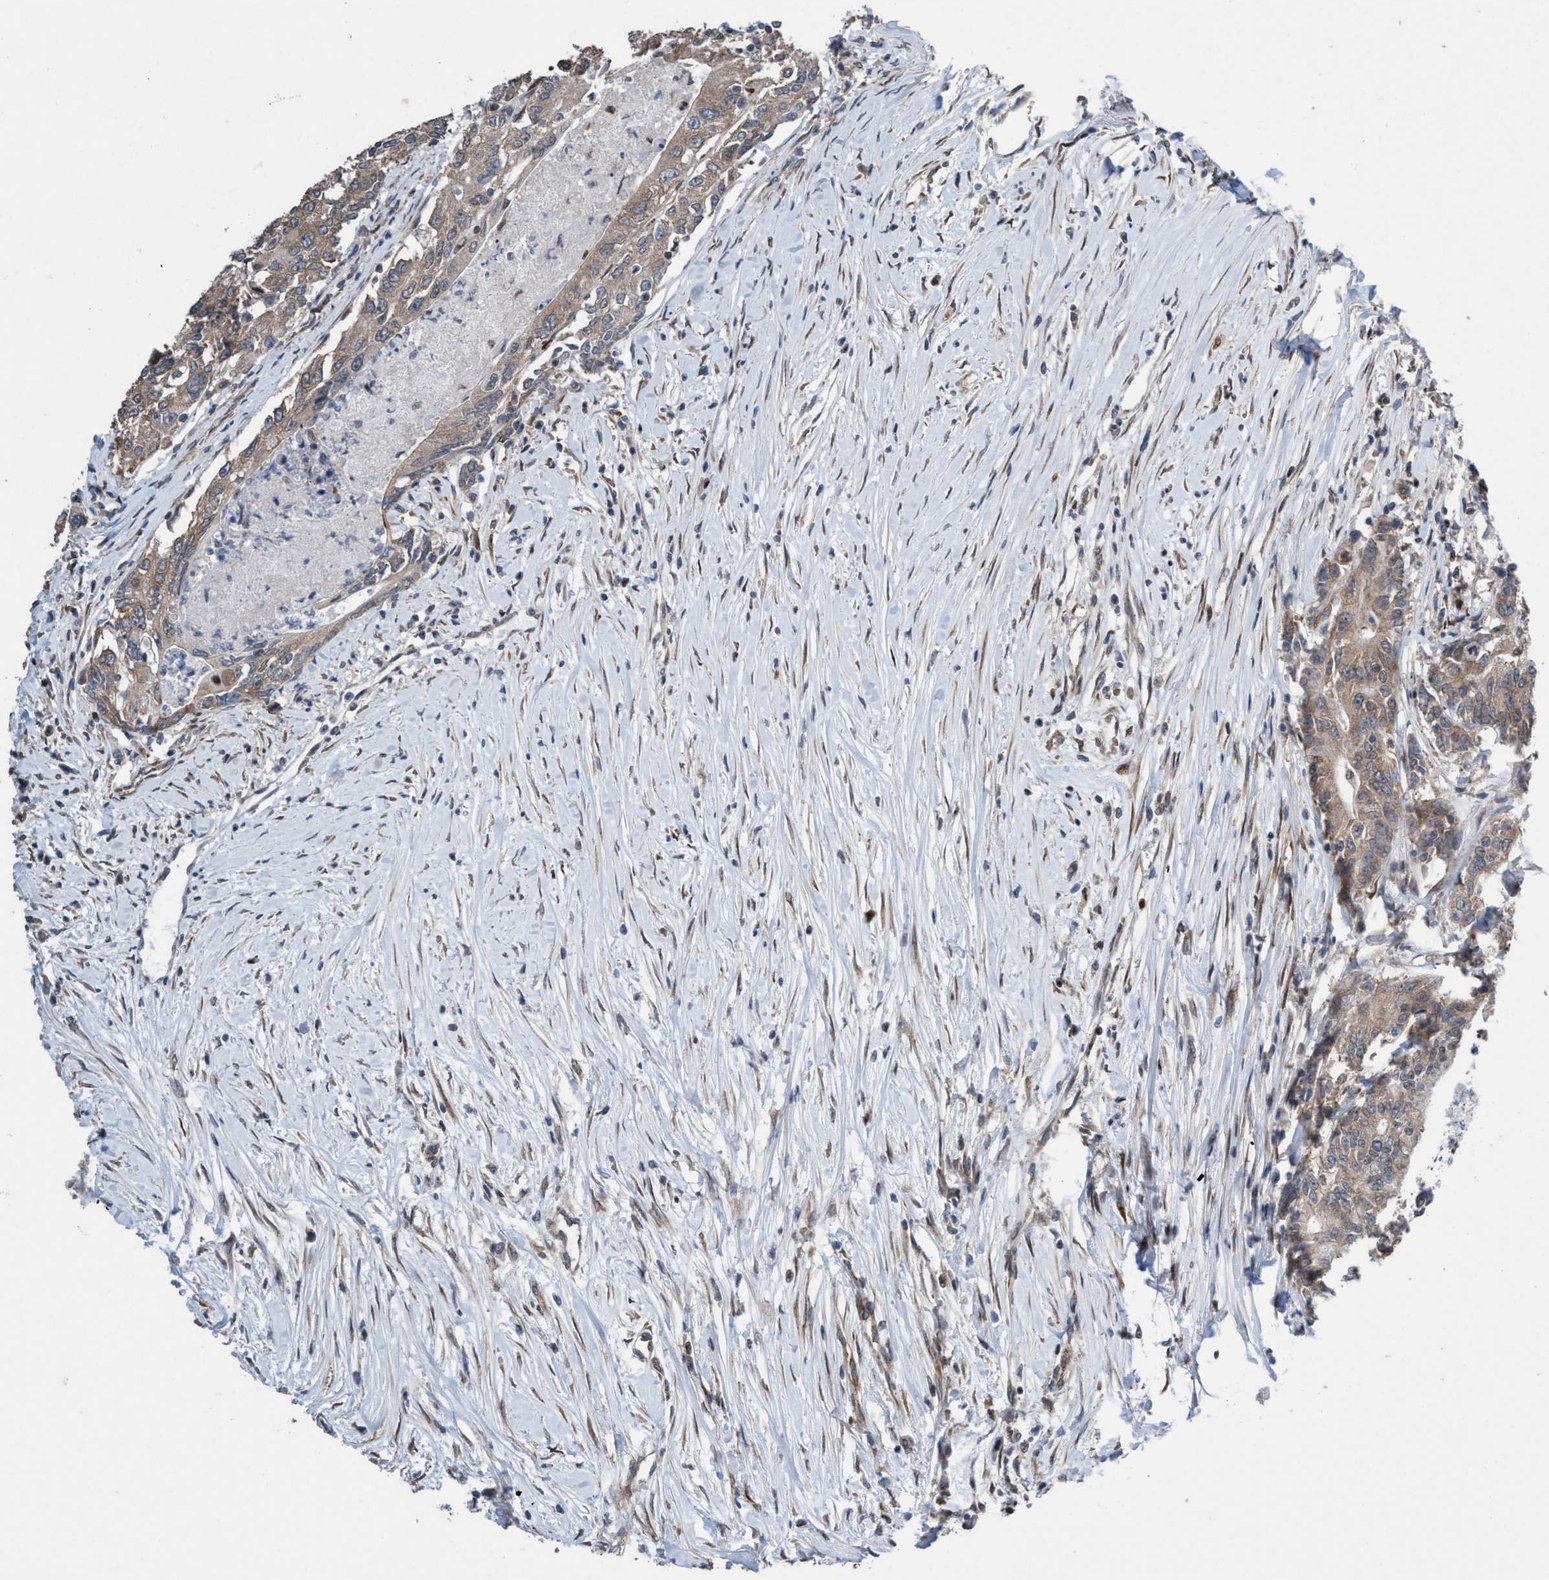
{"staining": {"intensity": "weak", "quantity": ">75%", "location": "cytoplasmic/membranous"}, "tissue": "colorectal cancer", "cell_type": "Tumor cells", "image_type": "cancer", "snomed": [{"axis": "morphology", "description": "Adenocarcinoma, NOS"}, {"axis": "topography", "description": "Colon"}], "caption": "High-power microscopy captured an immunohistochemistry image of colorectal cancer, revealing weak cytoplasmic/membranous positivity in about >75% of tumor cells. The staining was performed using DAB to visualize the protein expression in brown, while the nuclei were stained in blue with hematoxylin (Magnification: 20x).", "gene": "METAP2", "patient": {"sex": "female", "age": 77}}